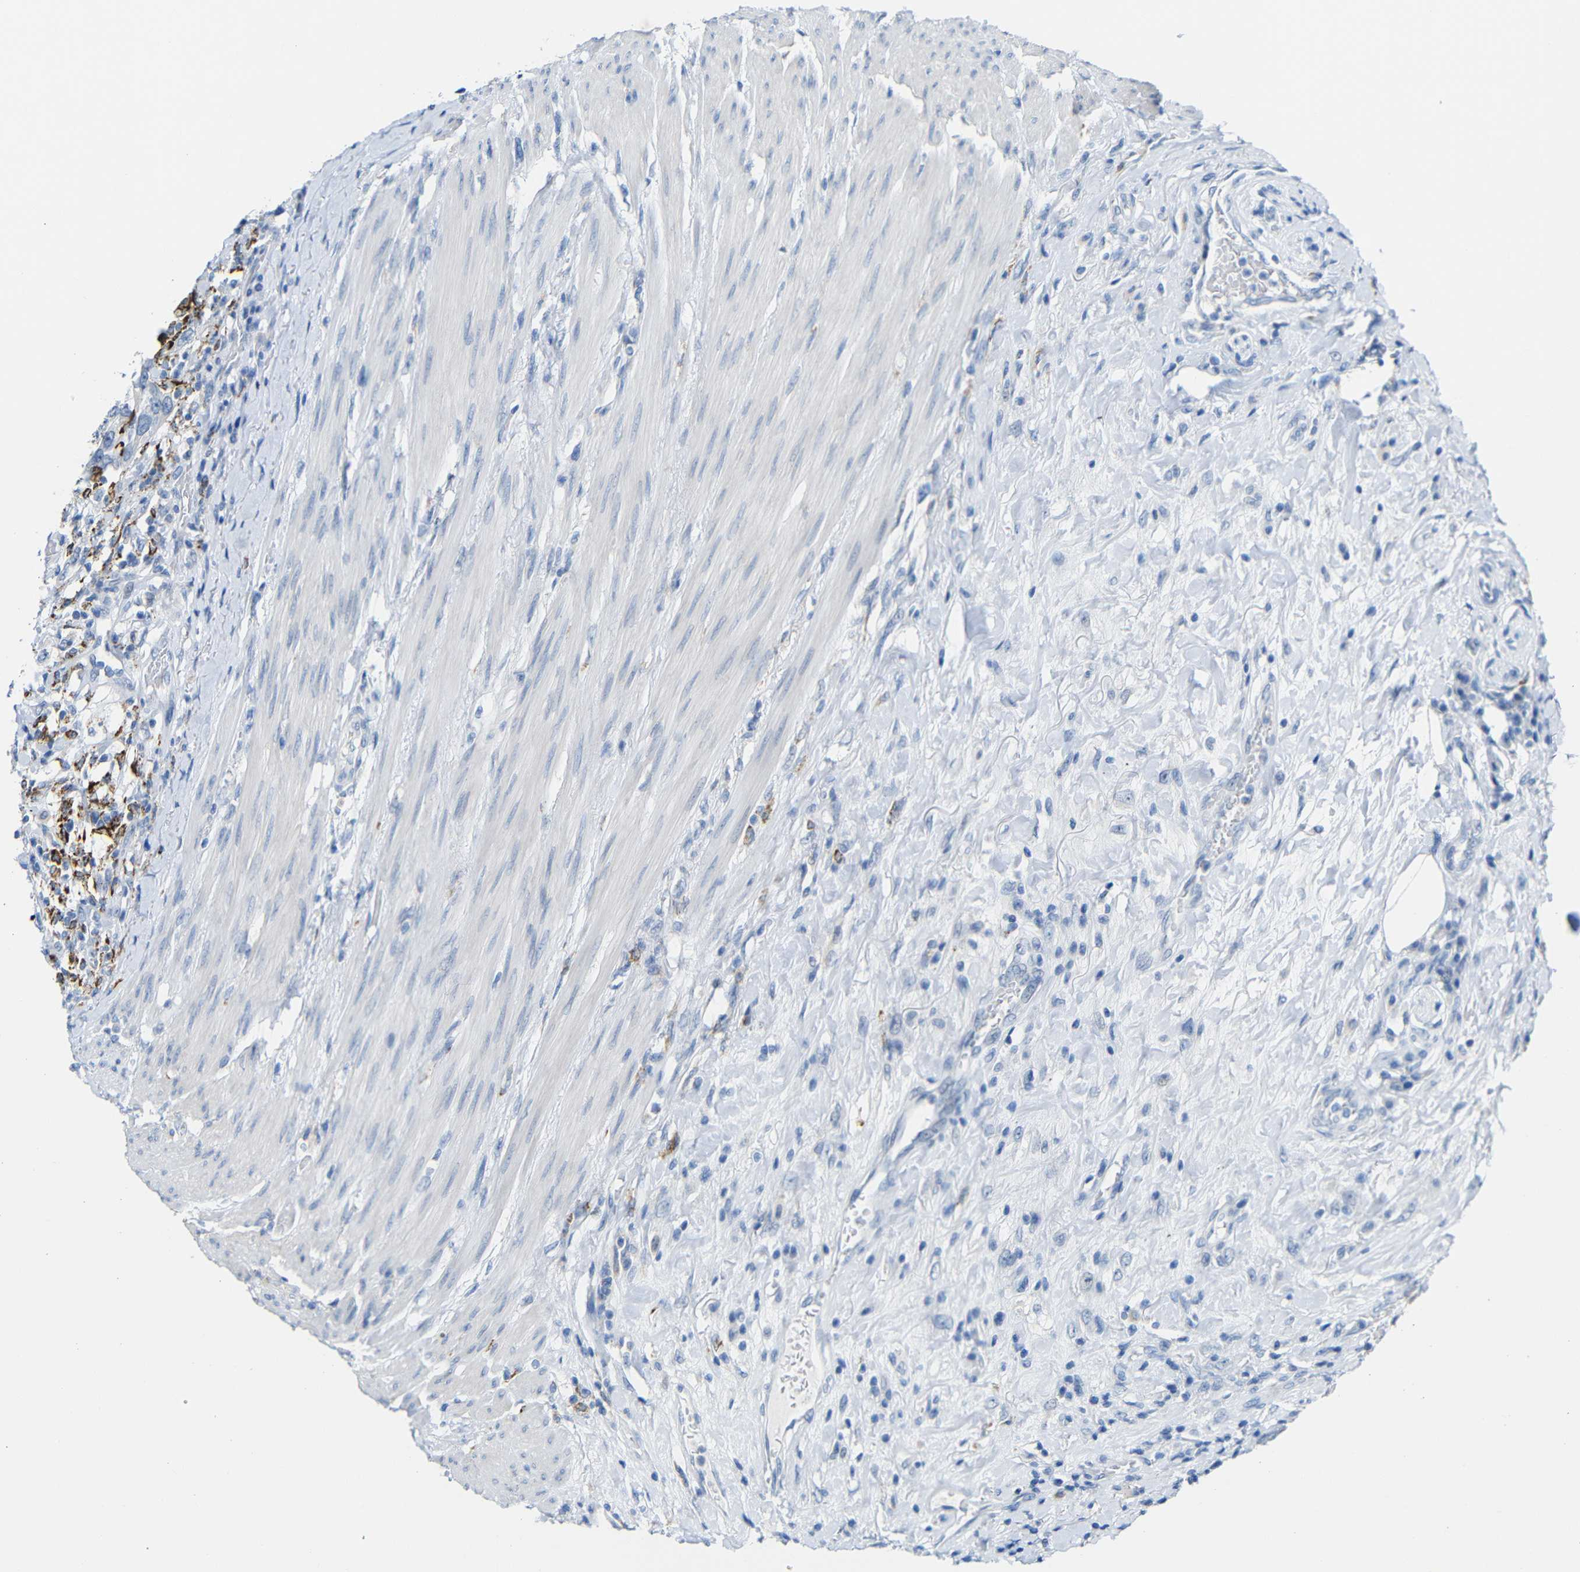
{"staining": {"intensity": "negative", "quantity": "none", "location": "none"}, "tissue": "urothelial cancer", "cell_type": "Tumor cells", "image_type": "cancer", "snomed": [{"axis": "morphology", "description": "Urothelial carcinoma, High grade"}, {"axis": "topography", "description": "Urinary bladder"}], "caption": "This is an immunohistochemistry (IHC) micrograph of human urothelial cancer. There is no staining in tumor cells.", "gene": "C15orf48", "patient": {"sex": "female", "age": 80}}